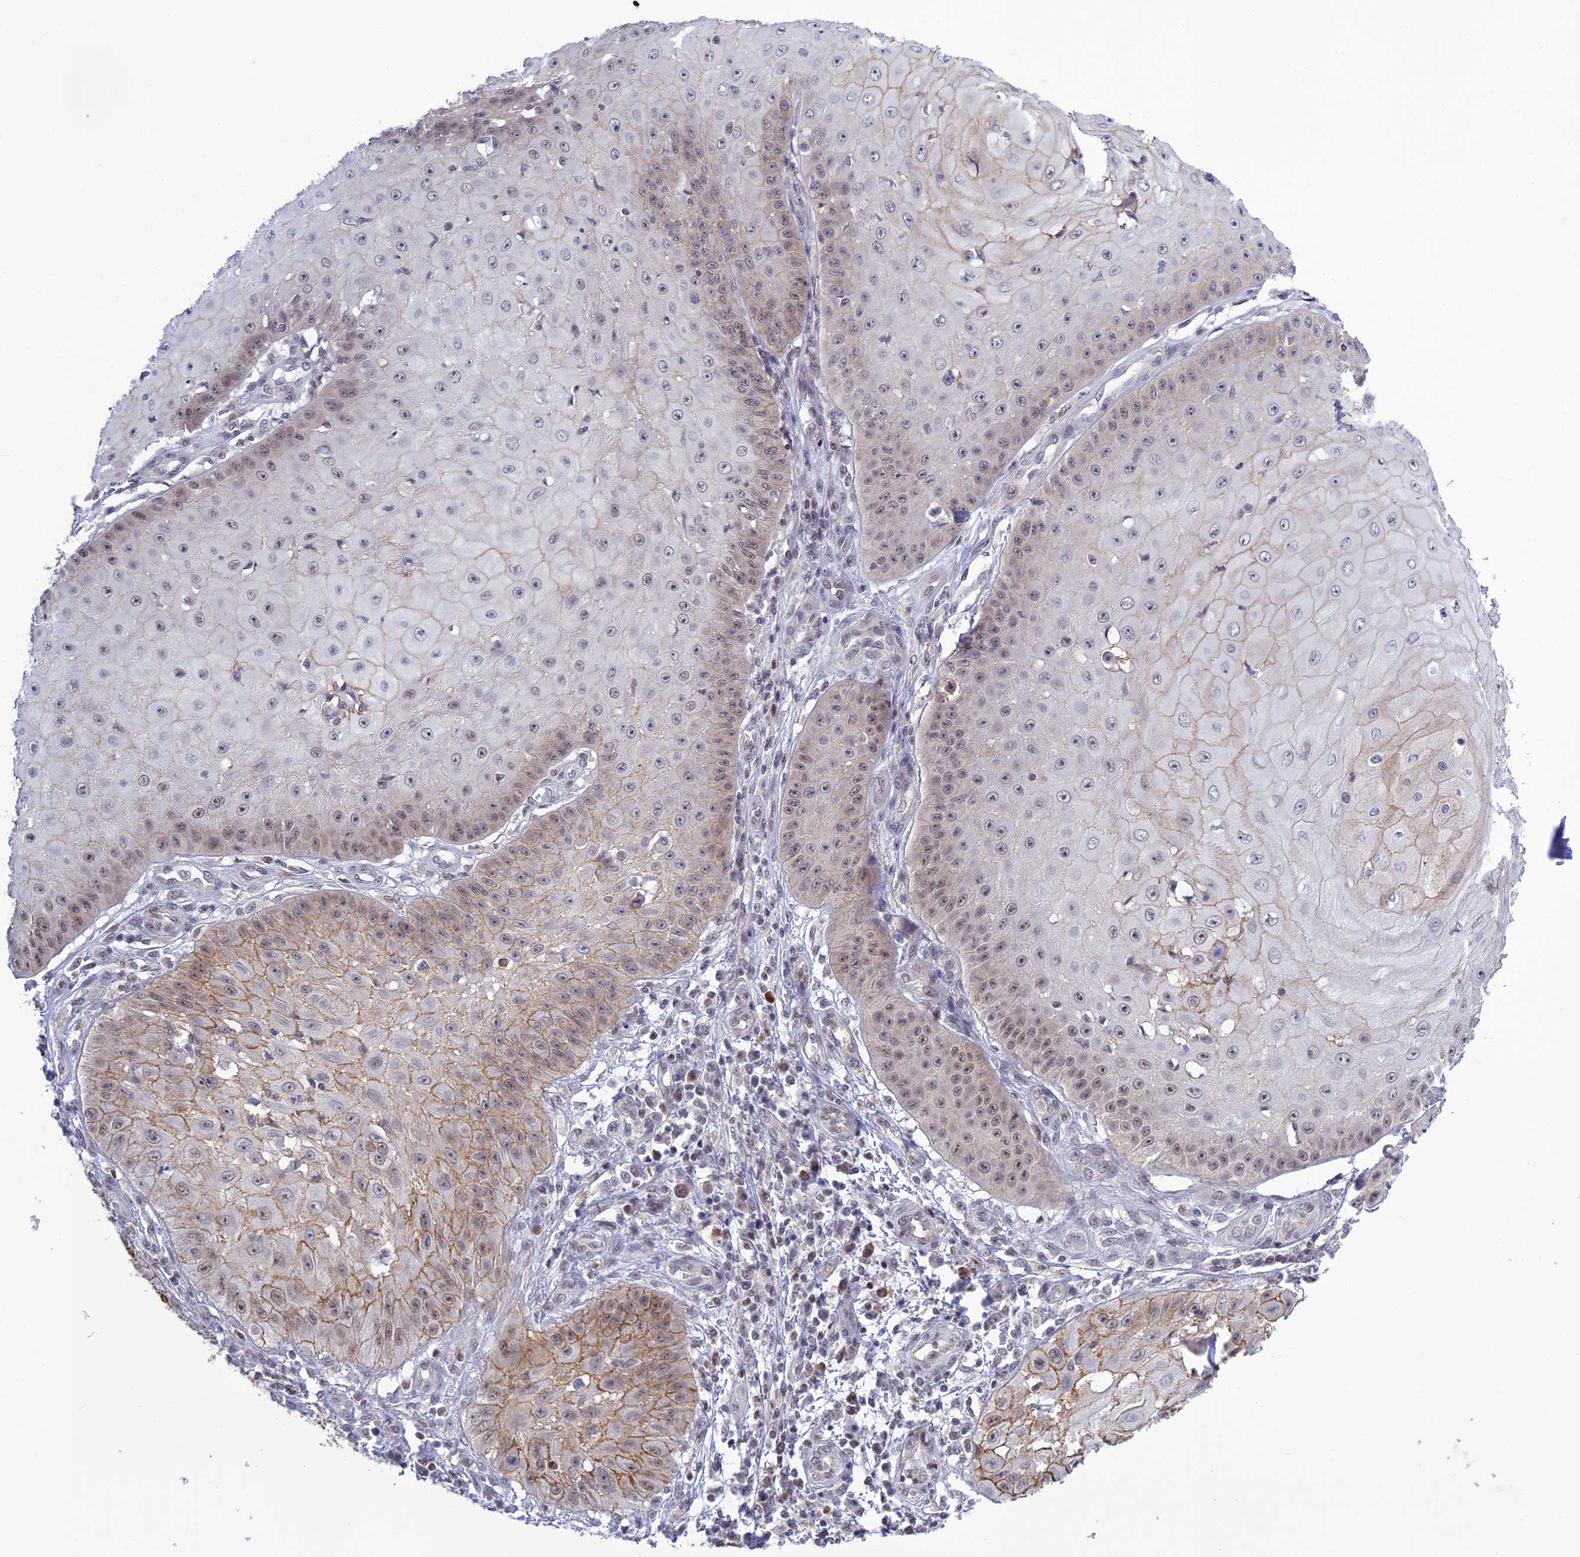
{"staining": {"intensity": "moderate", "quantity": "<25%", "location": "cytoplasmic/membranous,nuclear"}, "tissue": "skin cancer", "cell_type": "Tumor cells", "image_type": "cancer", "snomed": [{"axis": "morphology", "description": "Squamous cell carcinoma, NOS"}, {"axis": "topography", "description": "Skin"}], "caption": "This is an image of immunohistochemistry (IHC) staining of skin squamous cell carcinoma, which shows moderate positivity in the cytoplasmic/membranous and nuclear of tumor cells.", "gene": "TCEA1", "patient": {"sex": "male", "age": 70}}